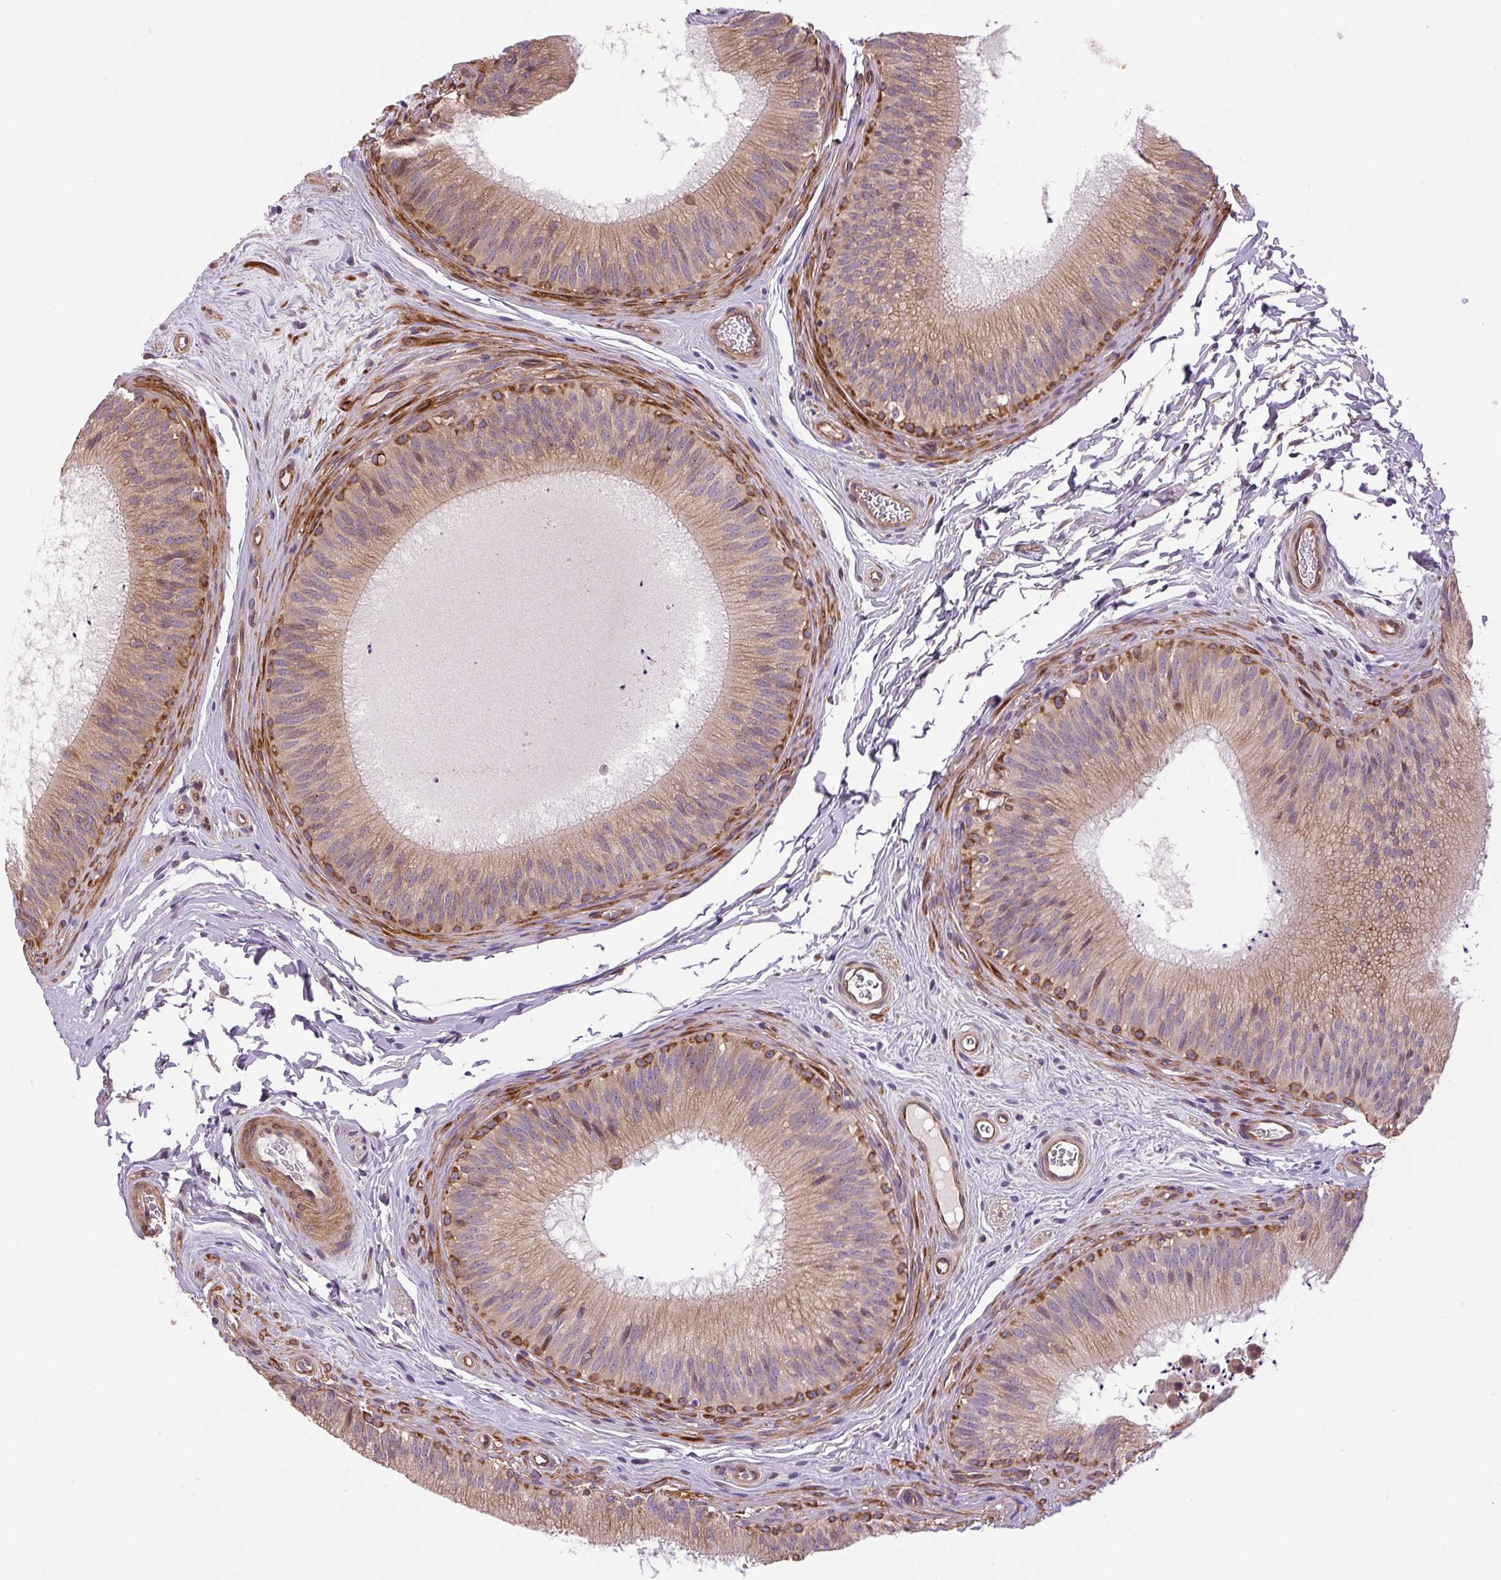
{"staining": {"intensity": "moderate", "quantity": ">75%", "location": "cytoplasmic/membranous"}, "tissue": "epididymis", "cell_type": "Glandular cells", "image_type": "normal", "snomed": [{"axis": "morphology", "description": "Normal tissue, NOS"}, {"axis": "topography", "description": "Epididymis"}], "caption": "The micrograph demonstrates staining of benign epididymis, revealing moderate cytoplasmic/membranous protein staining (brown color) within glandular cells.", "gene": "SEPTIN10", "patient": {"sex": "male", "age": 24}}